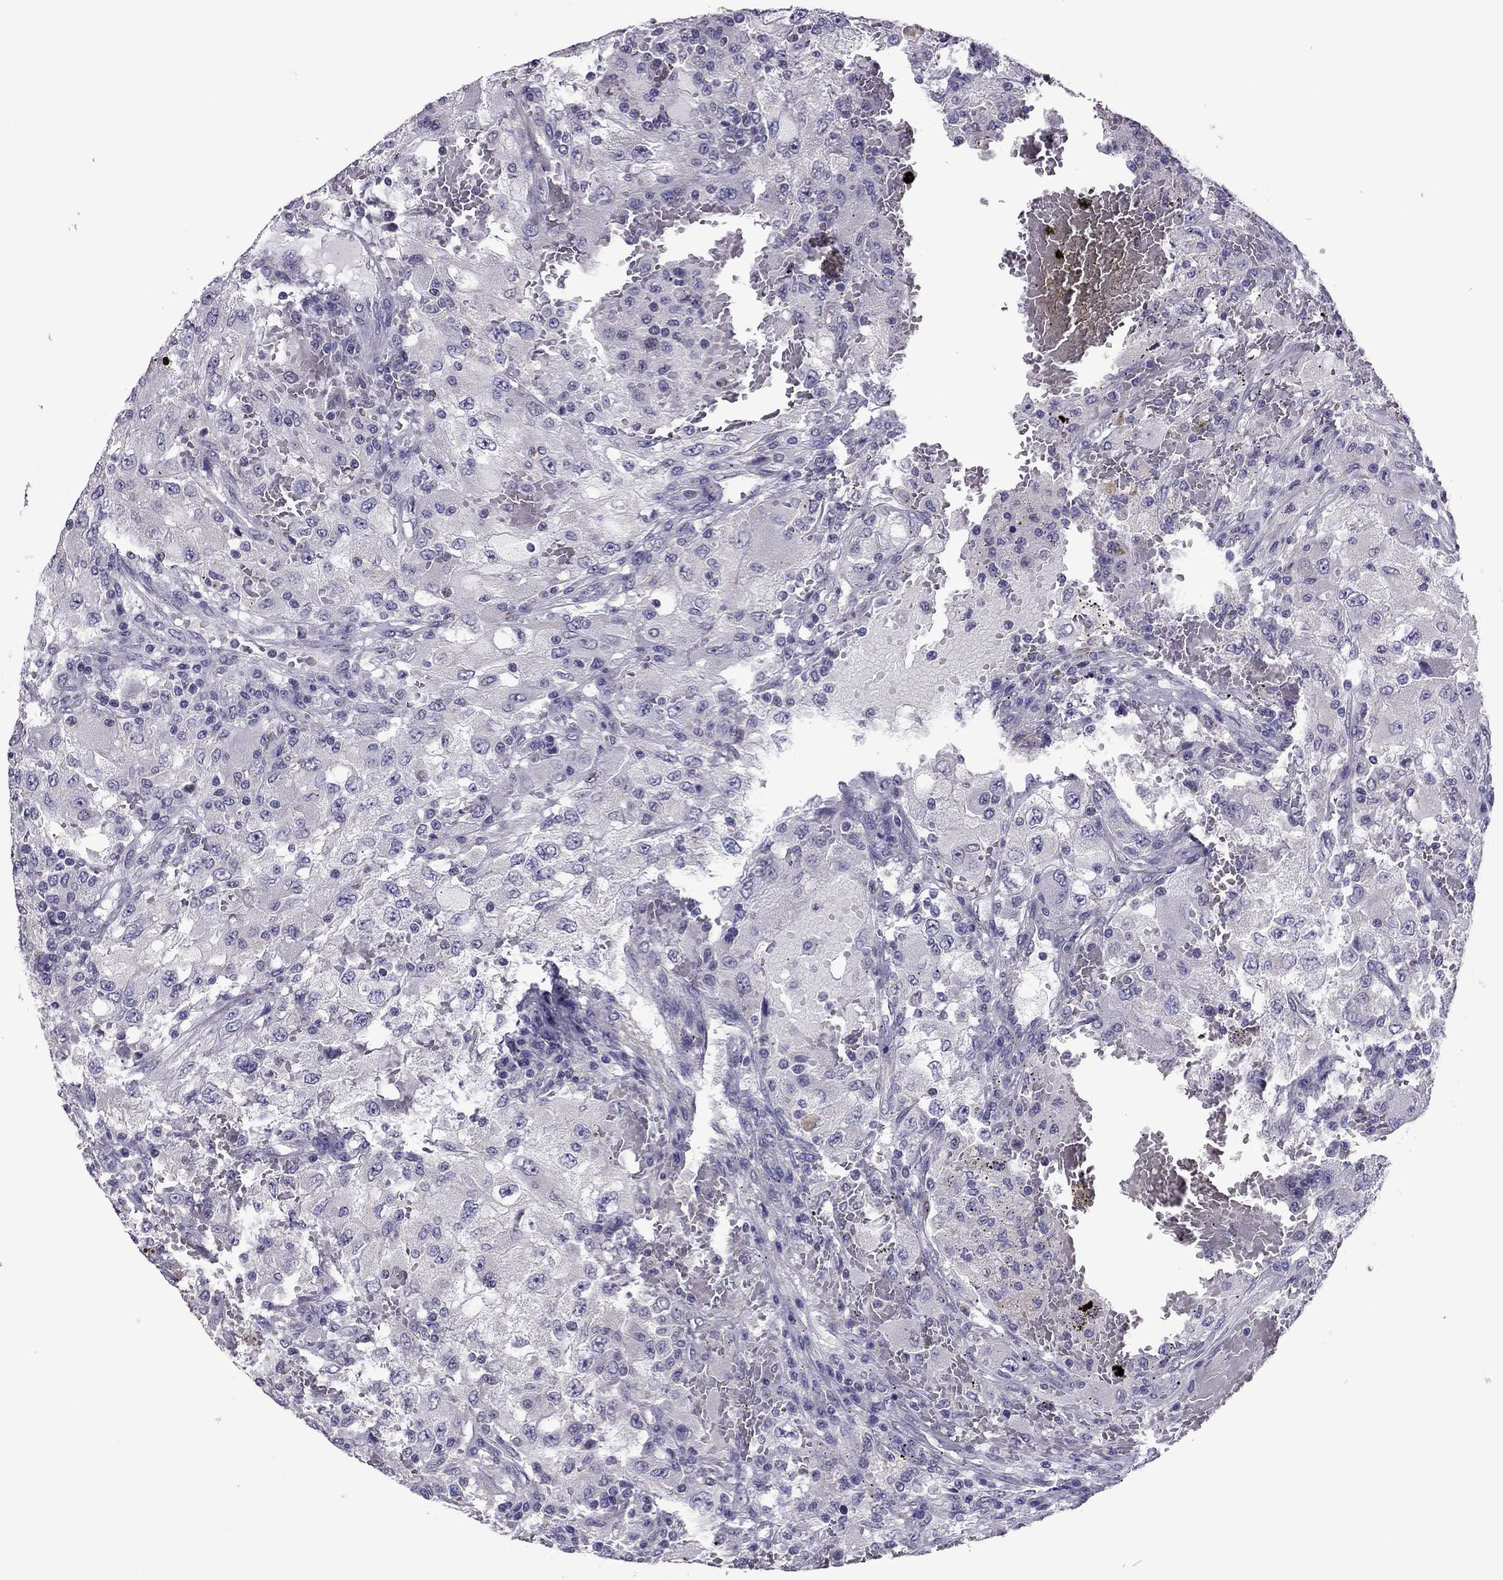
{"staining": {"intensity": "negative", "quantity": "none", "location": "none"}, "tissue": "renal cancer", "cell_type": "Tumor cells", "image_type": "cancer", "snomed": [{"axis": "morphology", "description": "Adenocarcinoma, NOS"}, {"axis": "topography", "description": "Kidney"}], "caption": "Immunohistochemistry micrograph of neoplastic tissue: human adenocarcinoma (renal) stained with DAB (3,3'-diaminobenzidine) exhibits no significant protein positivity in tumor cells.", "gene": "SLC16A8", "patient": {"sex": "female", "age": 67}}